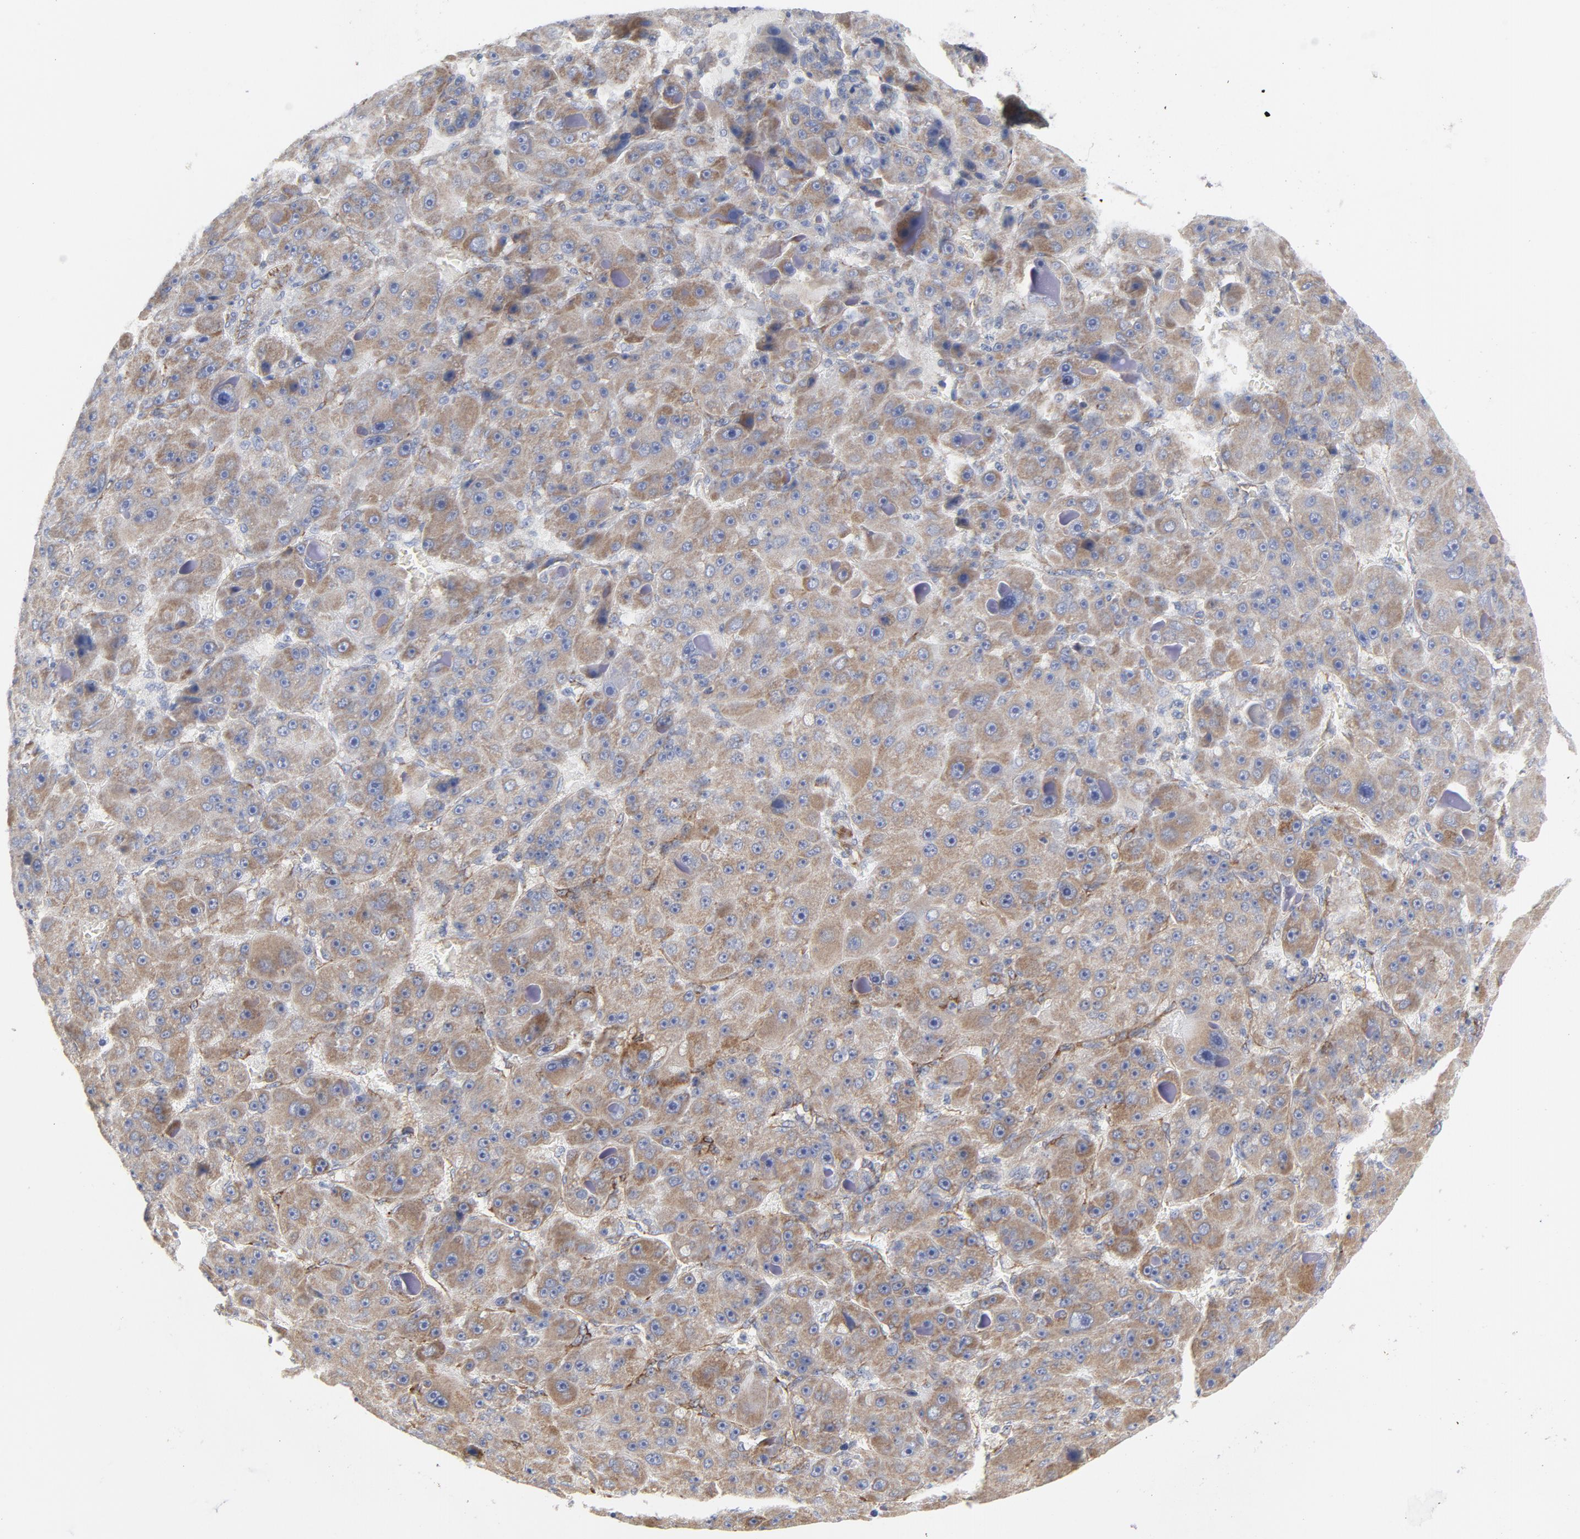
{"staining": {"intensity": "moderate", "quantity": ">75%", "location": "cytoplasmic/membranous"}, "tissue": "liver cancer", "cell_type": "Tumor cells", "image_type": "cancer", "snomed": [{"axis": "morphology", "description": "Carcinoma, Hepatocellular, NOS"}, {"axis": "topography", "description": "Liver"}], "caption": "Immunohistochemistry (IHC) histopathology image of neoplastic tissue: hepatocellular carcinoma (liver) stained using immunohistochemistry (IHC) displays medium levels of moderate protein expression localized specifically in the cytoplasmic/membranous of tumor cells, appearing as a cytoplasmic/membranous brown color.", "gene": "OXA1L", "patient": {"sex": "male", "age": 76}}